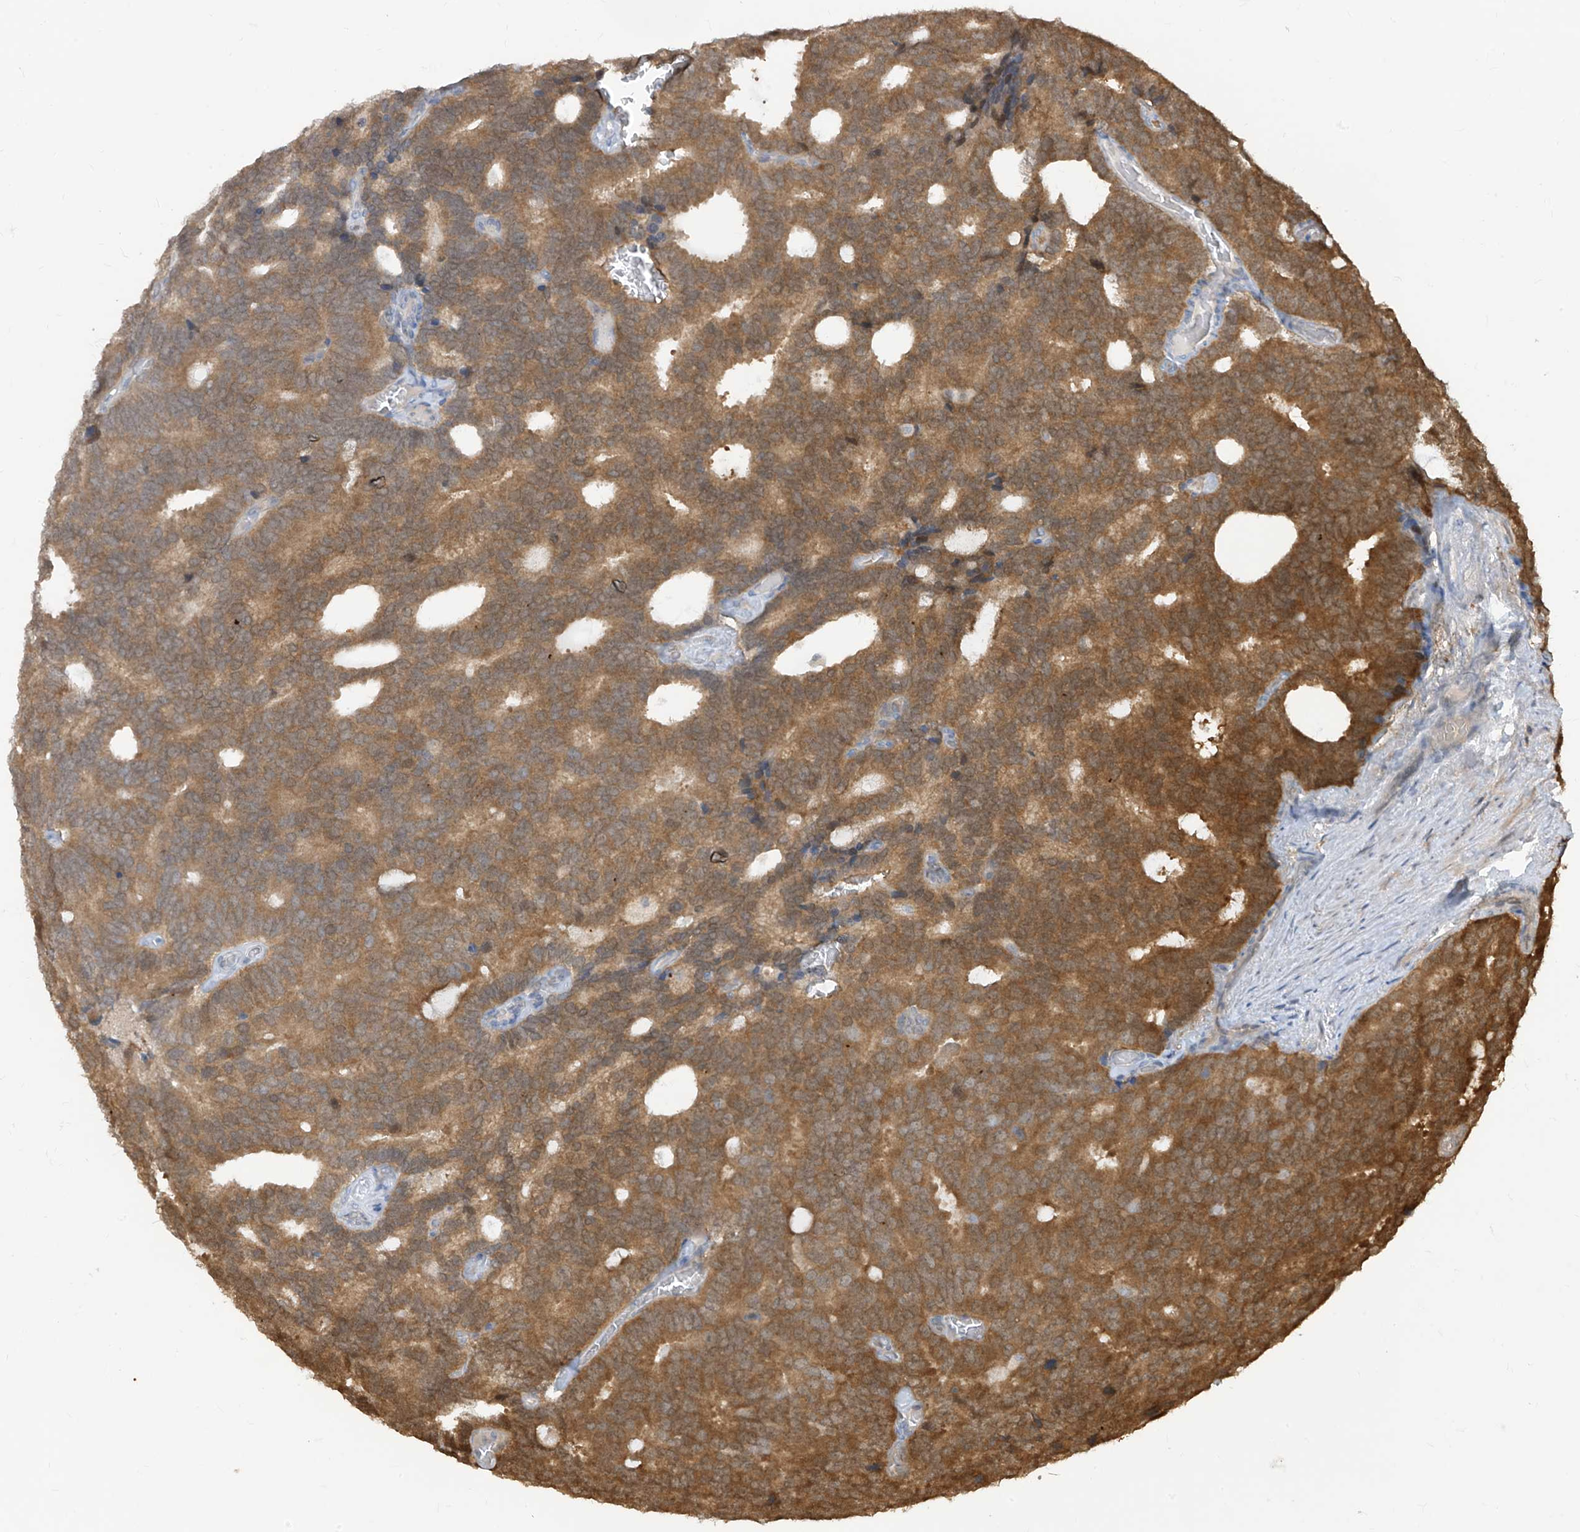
{"staining": {"intensity": "strong", "quantity": ">75%", "location": "cytoplasmic/membranous"}, "tissue": "prostate cancer", "cell_type": "Tumor cells", "image_type": "cancer", "snomed": [{"axis": "morphology", "description": "Adenocarcinoma, Low grade"}, {"axis": "topography", "description": "Prostate"}], "caption": "Immunohistochemistry (IHC) (DAB (3,3'-diaminobenzidine)) staining of prostate cancer exhibits strong cytoplasmic/membranous protein positivity in approximately >75% of tumor cells.", "gene": "TTC38", "patient": {"sex": "male", "age": 71}}